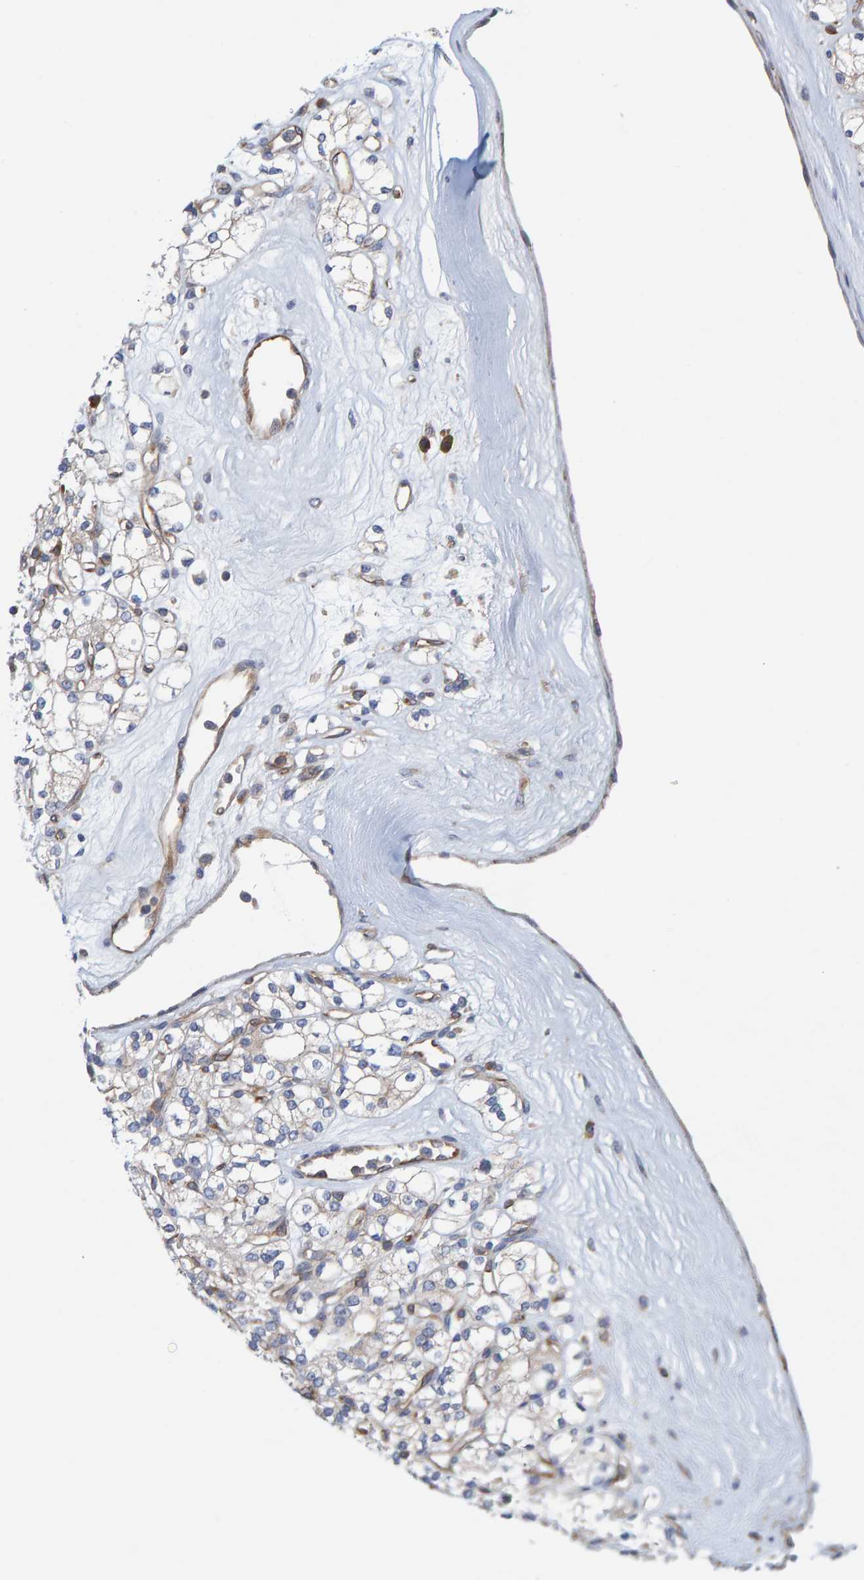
{"staining": {"intensity": "negative", "quantity": "none", "location": "none"}, "tissue": "renal cancer", "cell_type": "Tumor cells", "image_type": "cancer", "snomed": [{"axis": "morphology", "description": "Adenocarcinoma, NOS"}, {"axis": "topography", "description": "Kidney"}], "caption": "This histopathology image is of renal adenocarcinoma stained with immunohistochemistry to label a protein in brown with the nuclei are counter-stained blue. There is no positivity in tumor cells.", "gene": "PRKD2", "patient": {"sex": "male", "age": 77}}